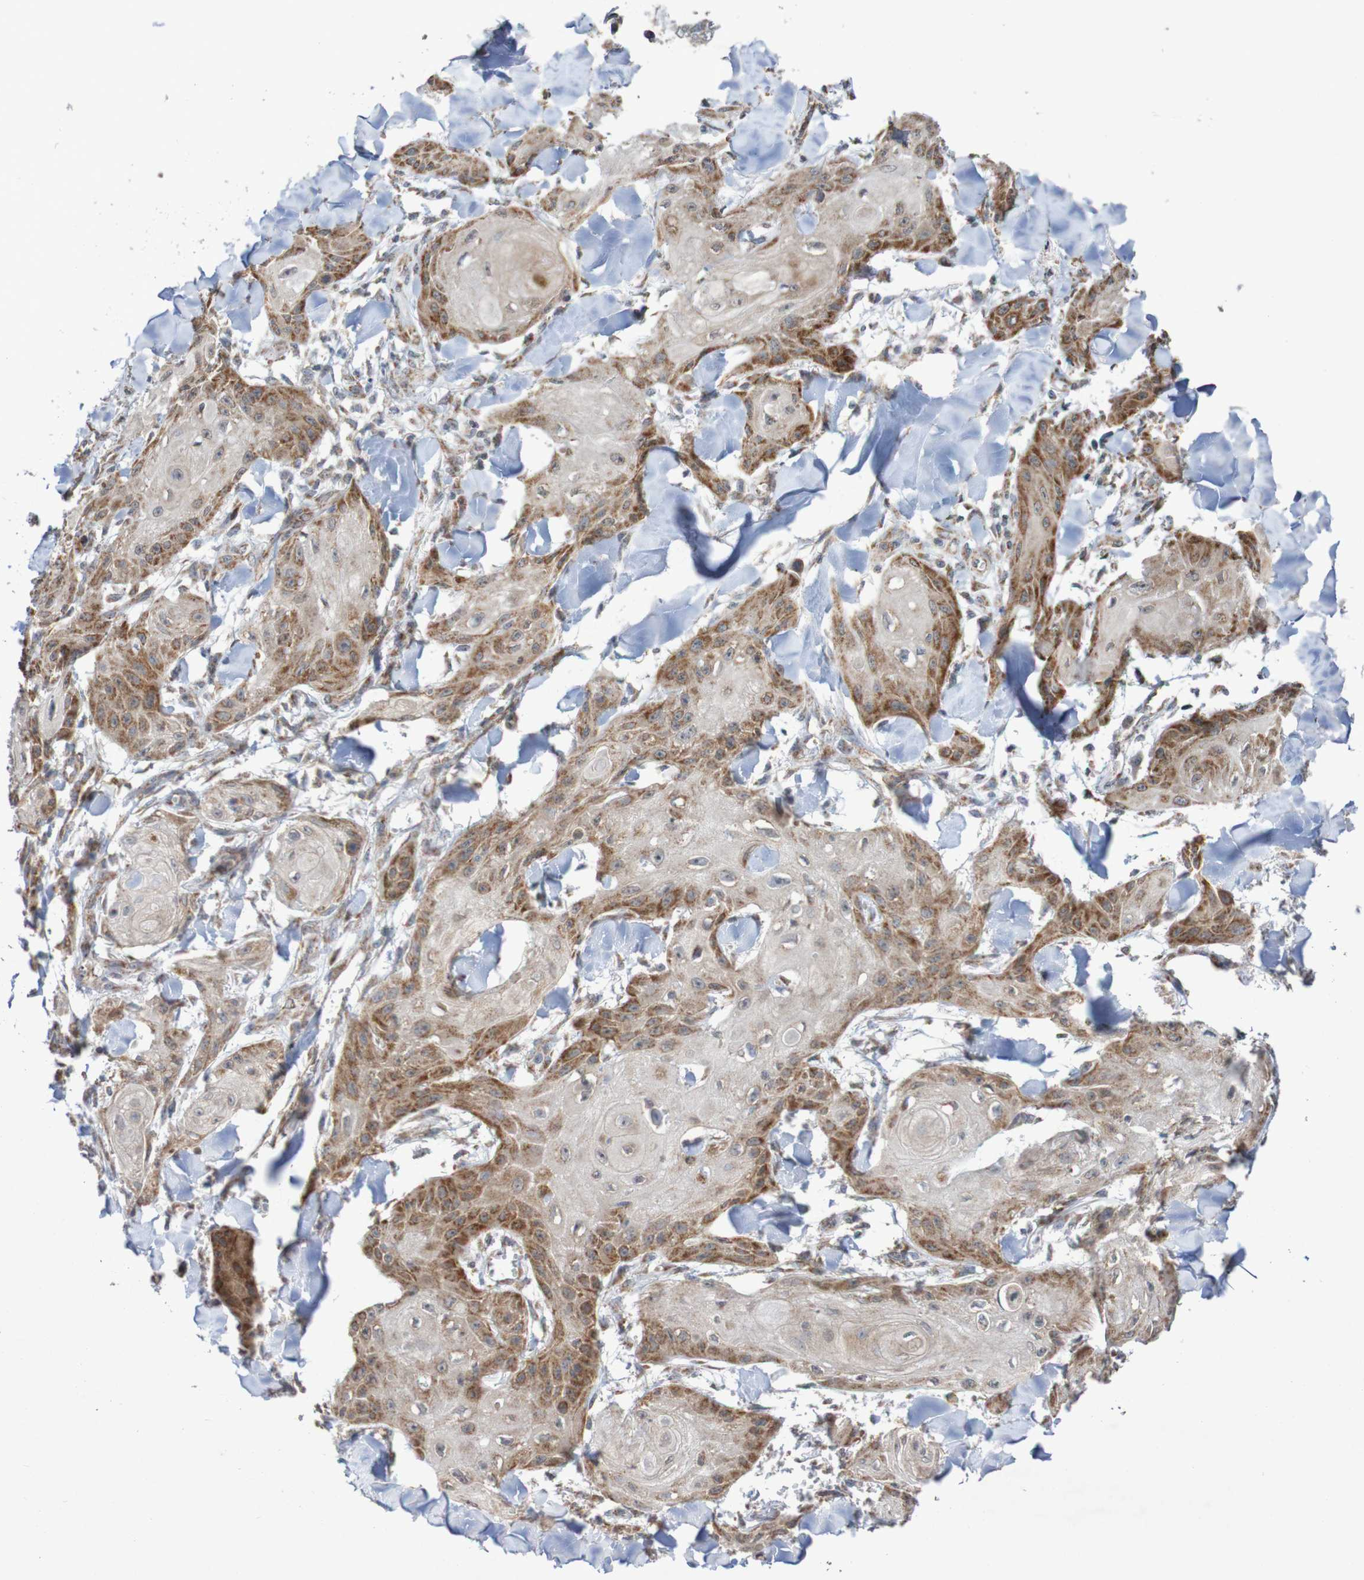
{"staining": {"intensity": "moderate", "quantity": ">75%", "location": "cytoplasmic/membranous"}, "tissue": "skin cancer", "cell_type": "Tumor cells", "image_type": "cancer", "snomed": [{"axis": "morphology", "description": "Squamous cell carcinoma, NOS"}, {"axis": "topography", "description": "Skin"}], "caption": "This is a micrograph of immunohistochemistry (IHC) staining of skin cancer, which shows moderate positivity in the cytoplasmic/membranous of tumor cells.", "gene": "DVL1", "patient": {"sex": "male", "age": 74}}